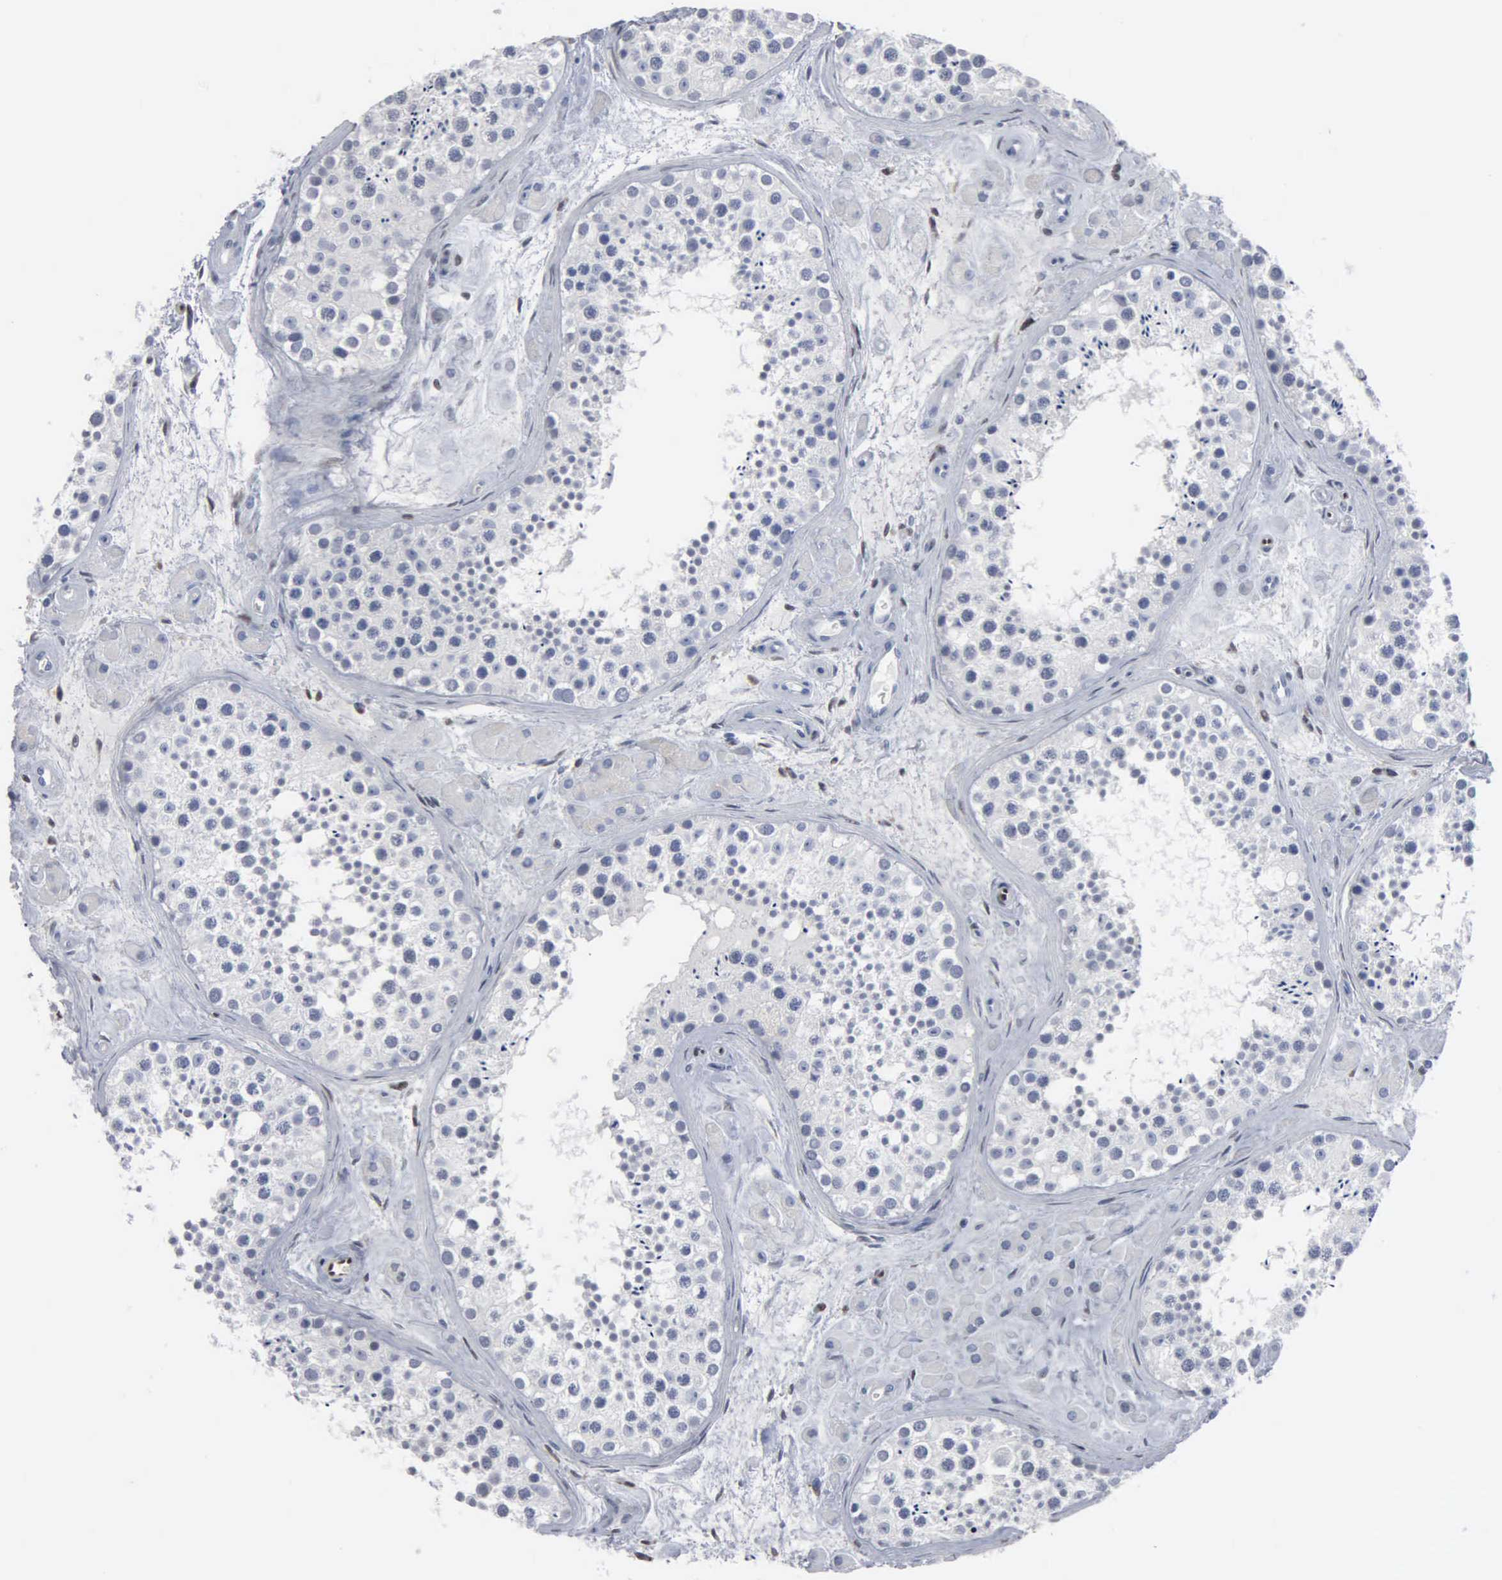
{"staining": {"intensity": "negative", "quantity": "none", "location": "none"}, "tissue": "testis", "cell_type": "Cells in seminiferous ducts", "image_type": "normal", "snomed": [{"axis": "morphology", "description": "Normal tissue, NOS"}, {"axis": "topography", "description": "Testis"}], "caption": "The immunohistochemistry photomicrograph has no significant positivity in cells in seminiferous ducts of testis.", "gene": "FGF2", "patient": {"sex": "male", "age": 38}}